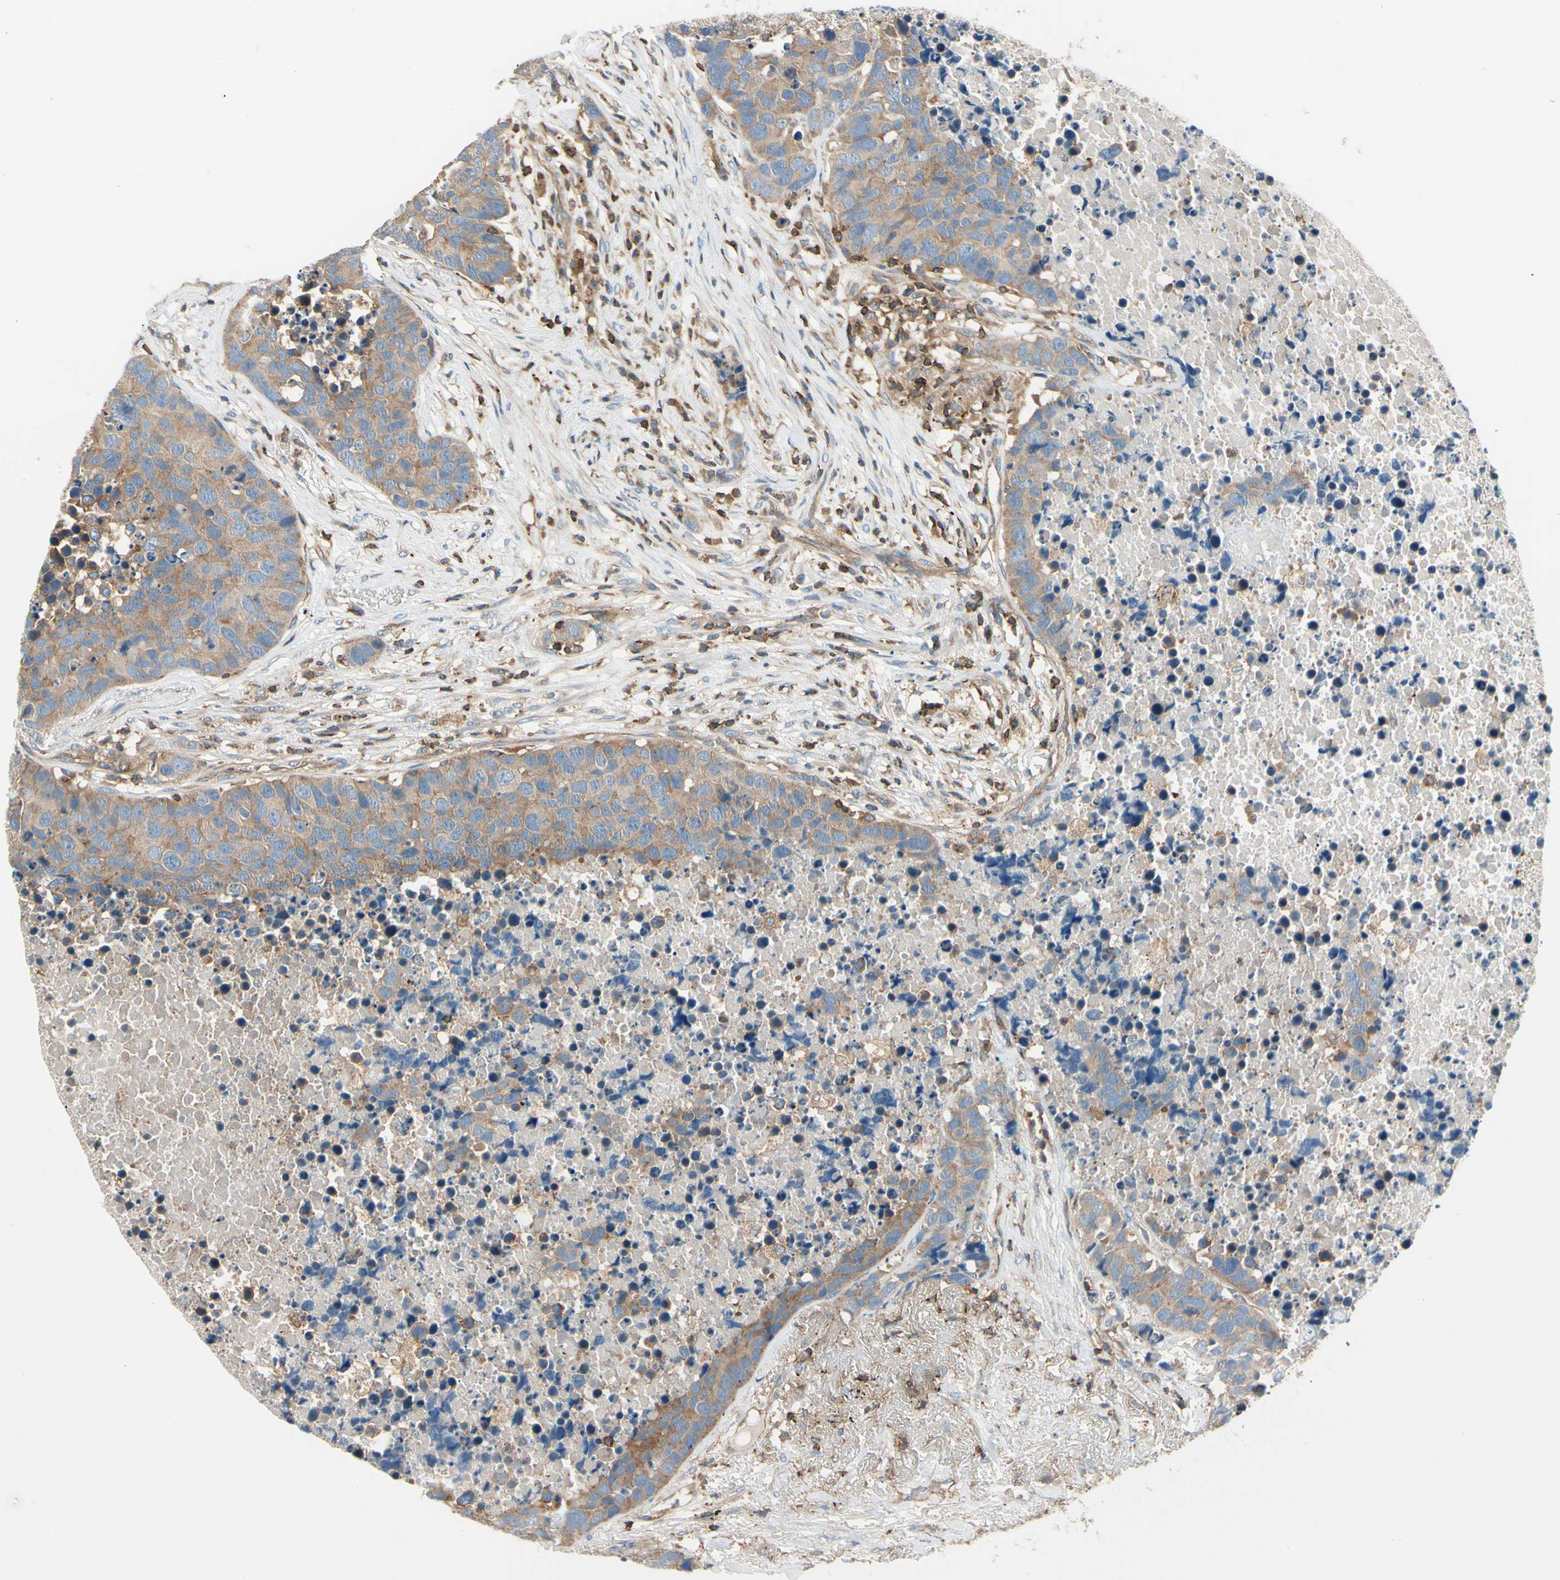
{"staining": {"intensity": "weak", "quantity": ">75%", "location": "cytoplasmic/membranous"}, "tissue": "carcinoid", "cell_type": "Tumor cells", "image_type": "cancer", "snomed": [{"axis": "morphology", "description": "Carcinoid, malignant, NOS"}, {"axis": "topography", "description": "Lung"}], "caption": "Brown immunohistochemical staining in carcinoid demonstrates weak cytoplasmic/membranous expression in about >75% of tumor cells.", "gene": "CAPZA2", "patient": {"sex": "male", "age": 60}}